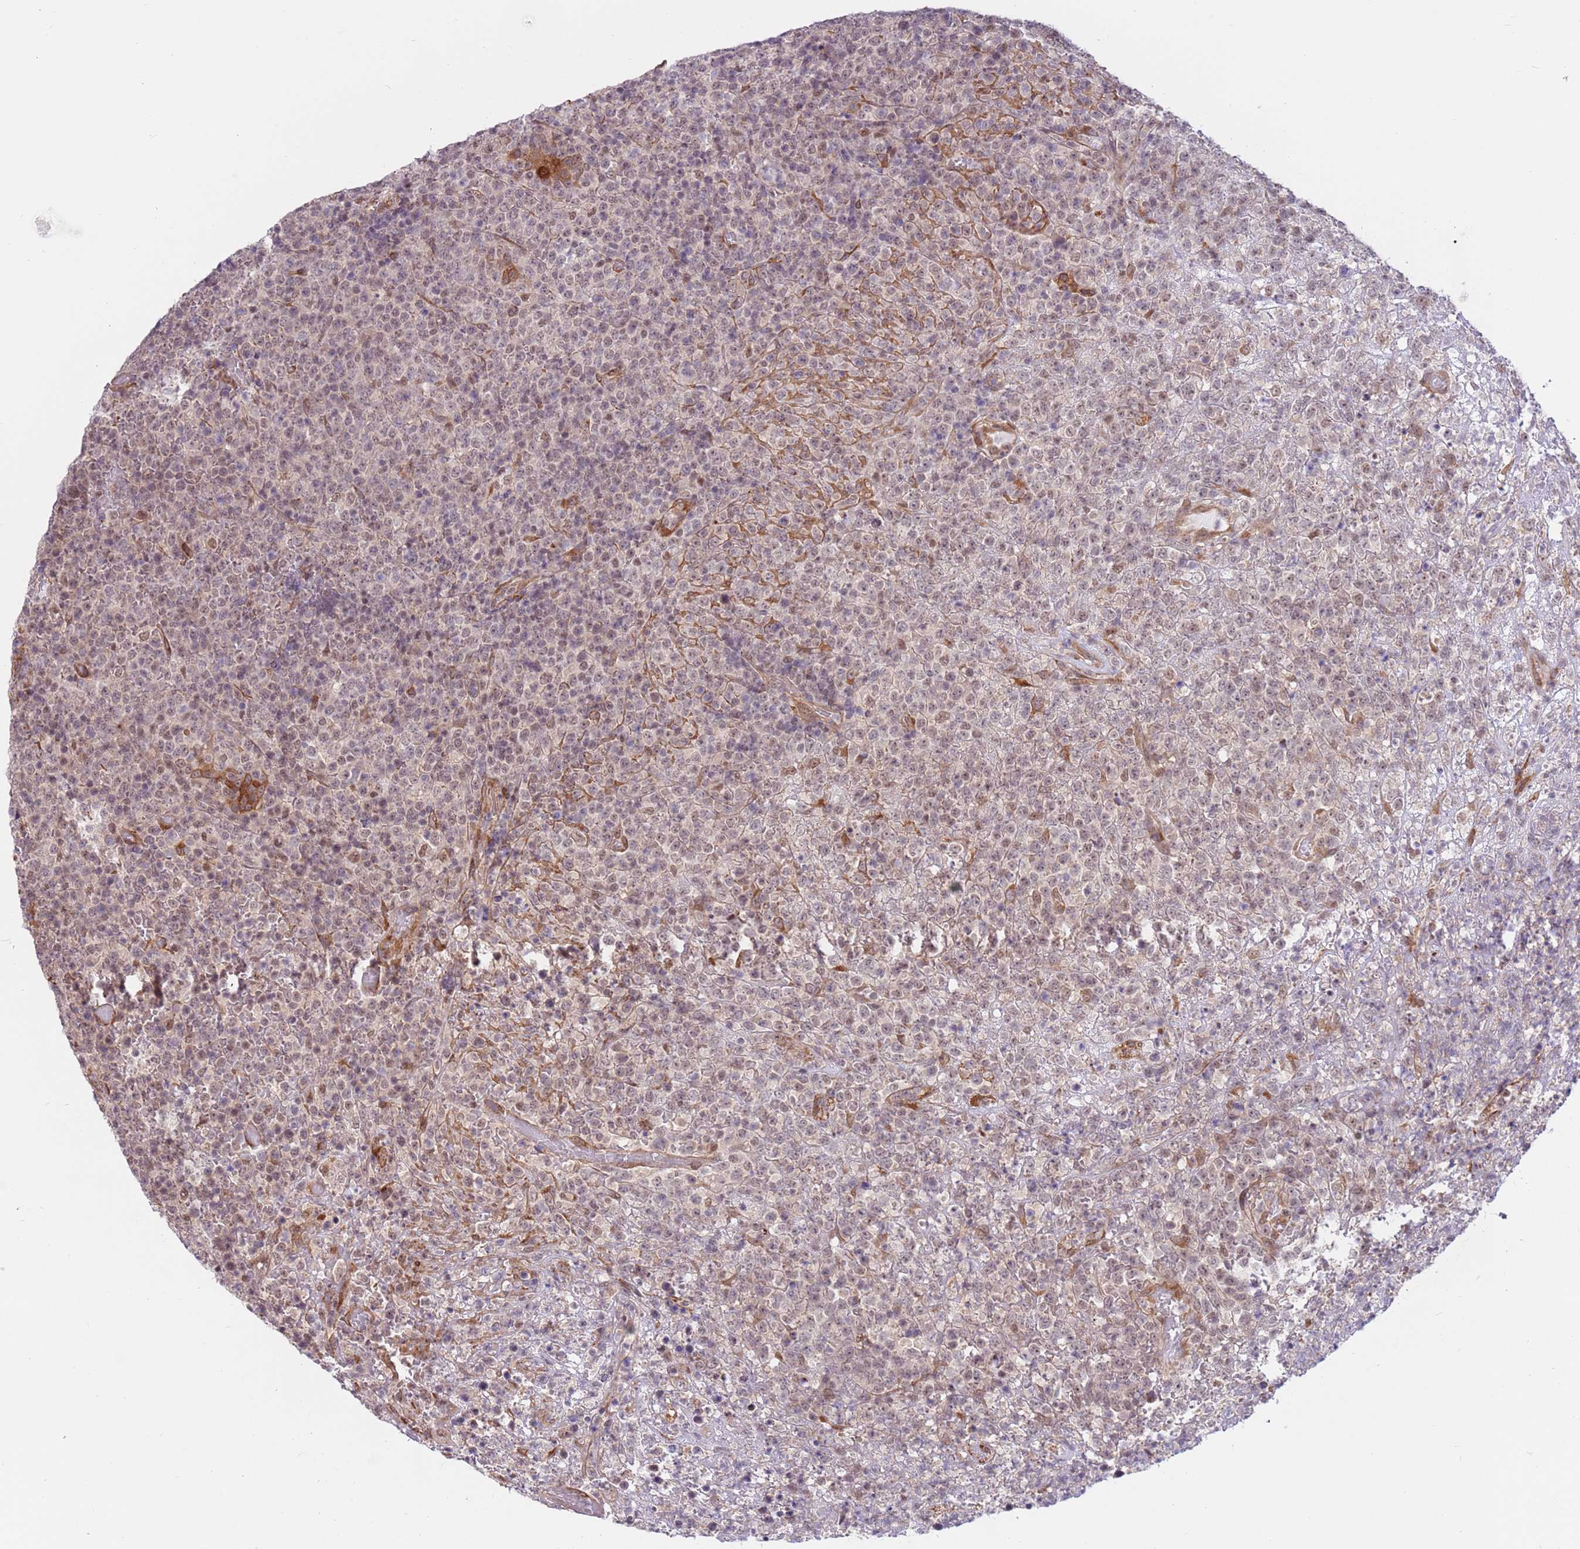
{"staining": {"intensity": "negative", "quantity": "none", "location": "none"}, "tissue": "lymphoma", "cell_type": "Tumor cells", "image_type": "cancer", "snomed": [{"axis": "morphology", "description": "Malignant lymphoma, non-Hodgkin's type, High grade"}, {"axis": "topography", "description": "Colon"}], "caption": "Immunohistochemical staining of high-grade malignant lymphoma, non-Hodgkin's type reveals no significant positivity in tumor cells.", "gene": "DCAF4", "patient": {"sex": "female", "age": 53}}